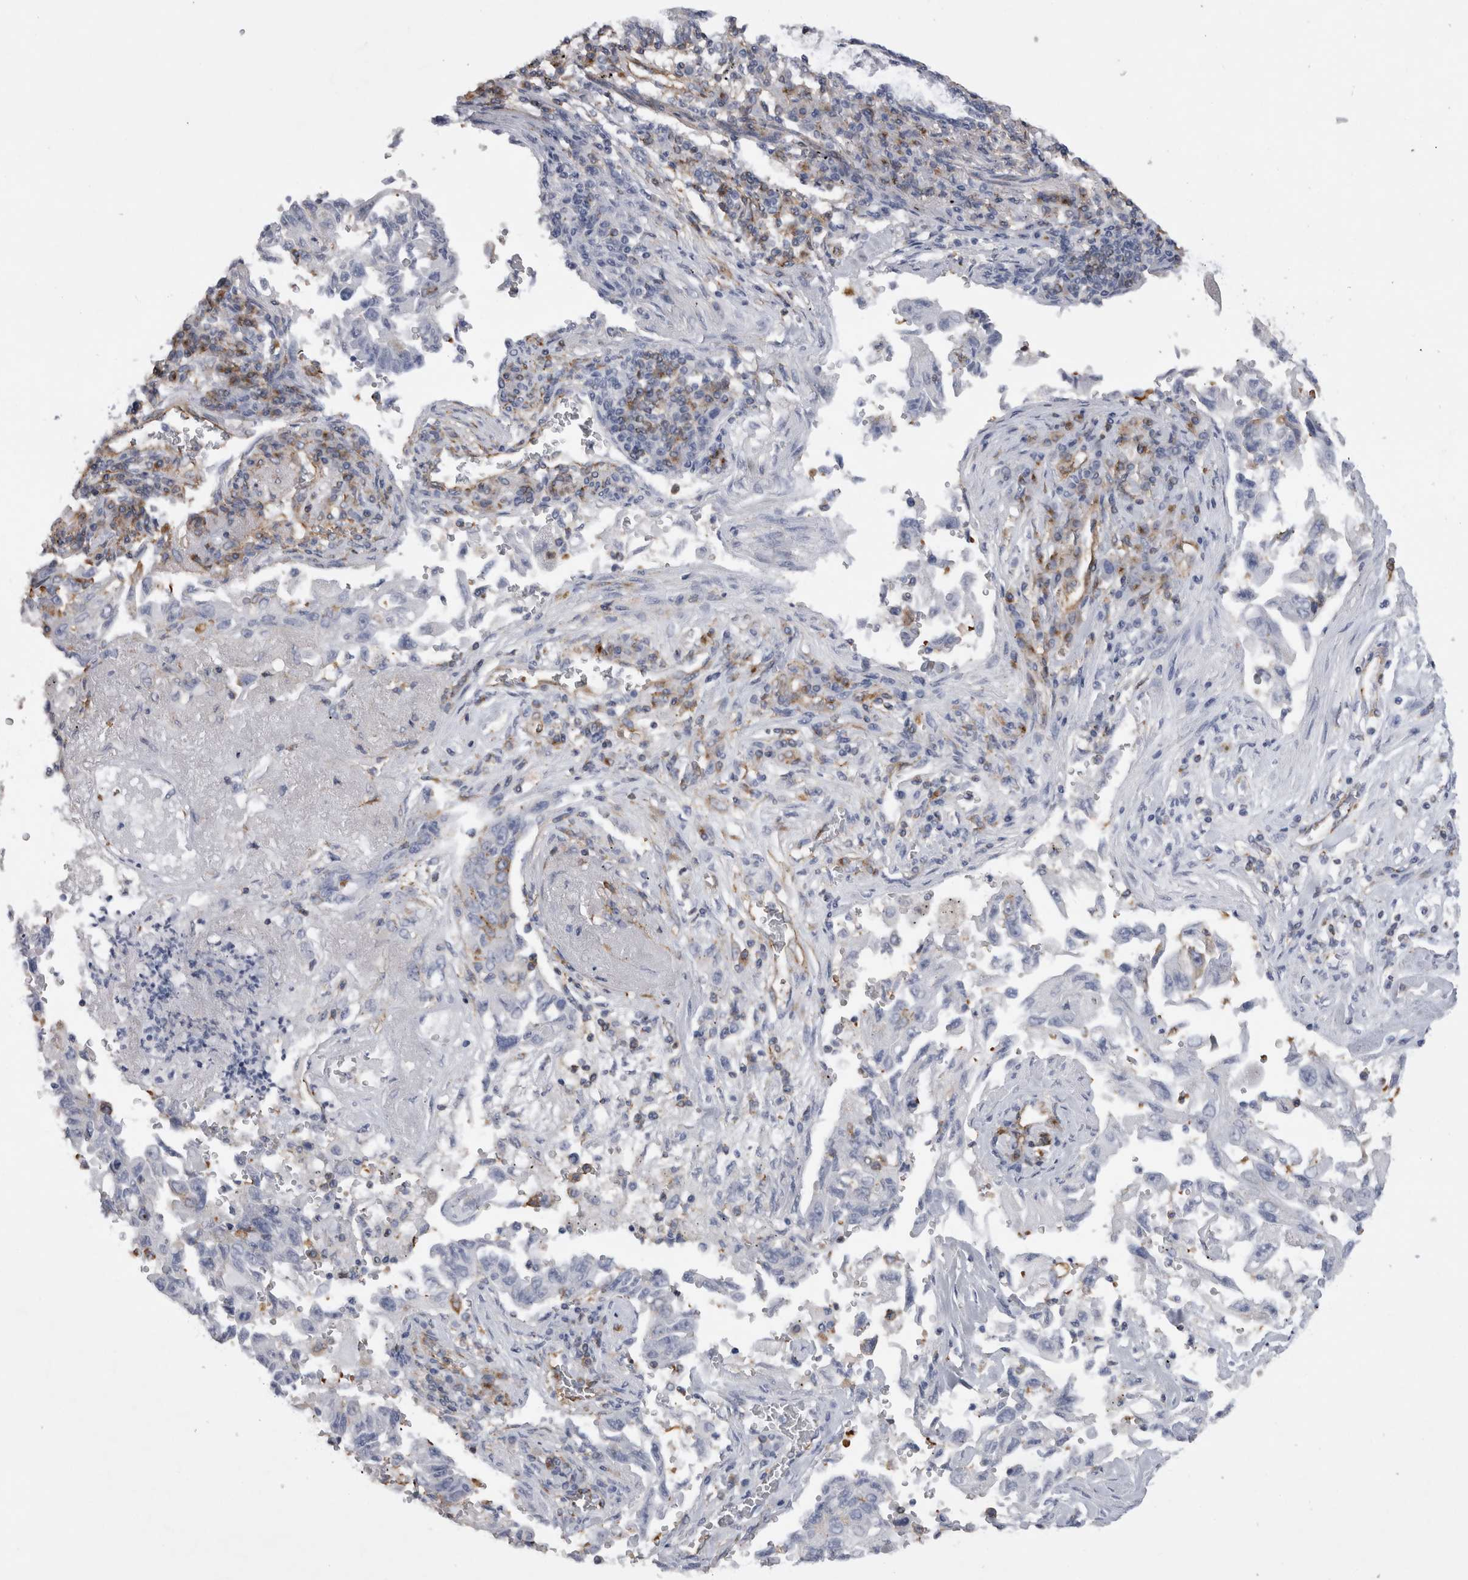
{"staining": {"intensity": "negative", "quantity": "none", "location": "none"}, "tissue": "lung cancer", "cell_type": "Tumor cells", "image_type": "cancer", "snomed": [{"axis": "morphology", "description": "Adenocarcinoma, NOS"}, {"axis": "topography", "description": "Lung"}], "caption": "Immunohistochemistry (IHC) of human lung adenocarcinoma shows no positivity in tumor cells.", "gene": "ATXN3", "patient": {"sex": "female", "age": 51}}